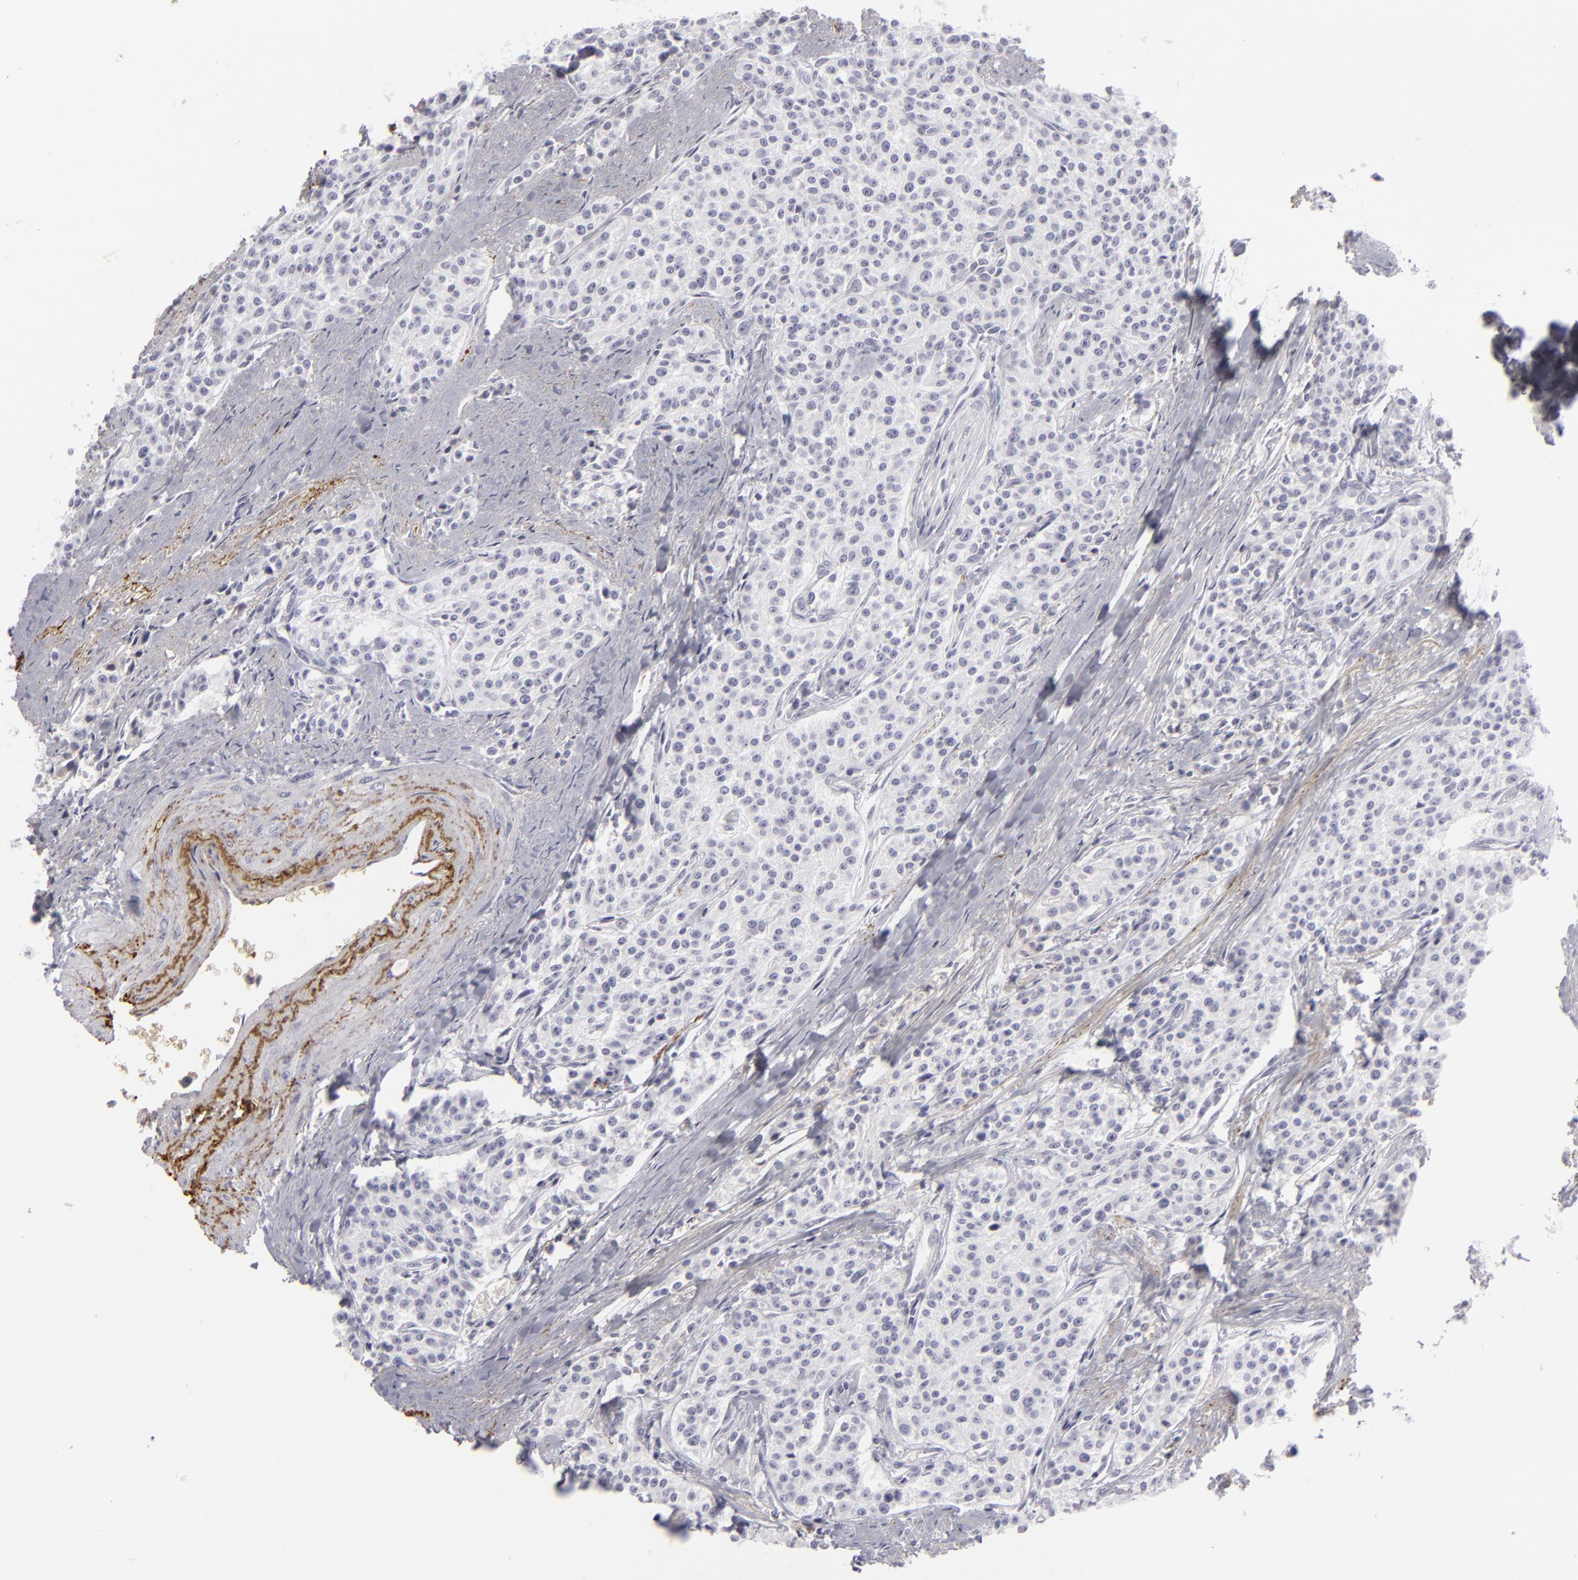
{"staining": {"intensity": "negative", "quantity": "none", "location": "none"}, "tissue": "carcinoid", "cell_type": "Tumor cells", "image_type": "cancer", "snomed": [{"axis": "morphology", "description": "Carcinoid, malignant, NOS"}, {"axis": "topography", "description": "Stomach"}], "caption": "Photomicrograph shows no significant protein staining in tumor cells of carcinoid.", "gene": "C9", "patient": {"sex": "female", "age": 76}}